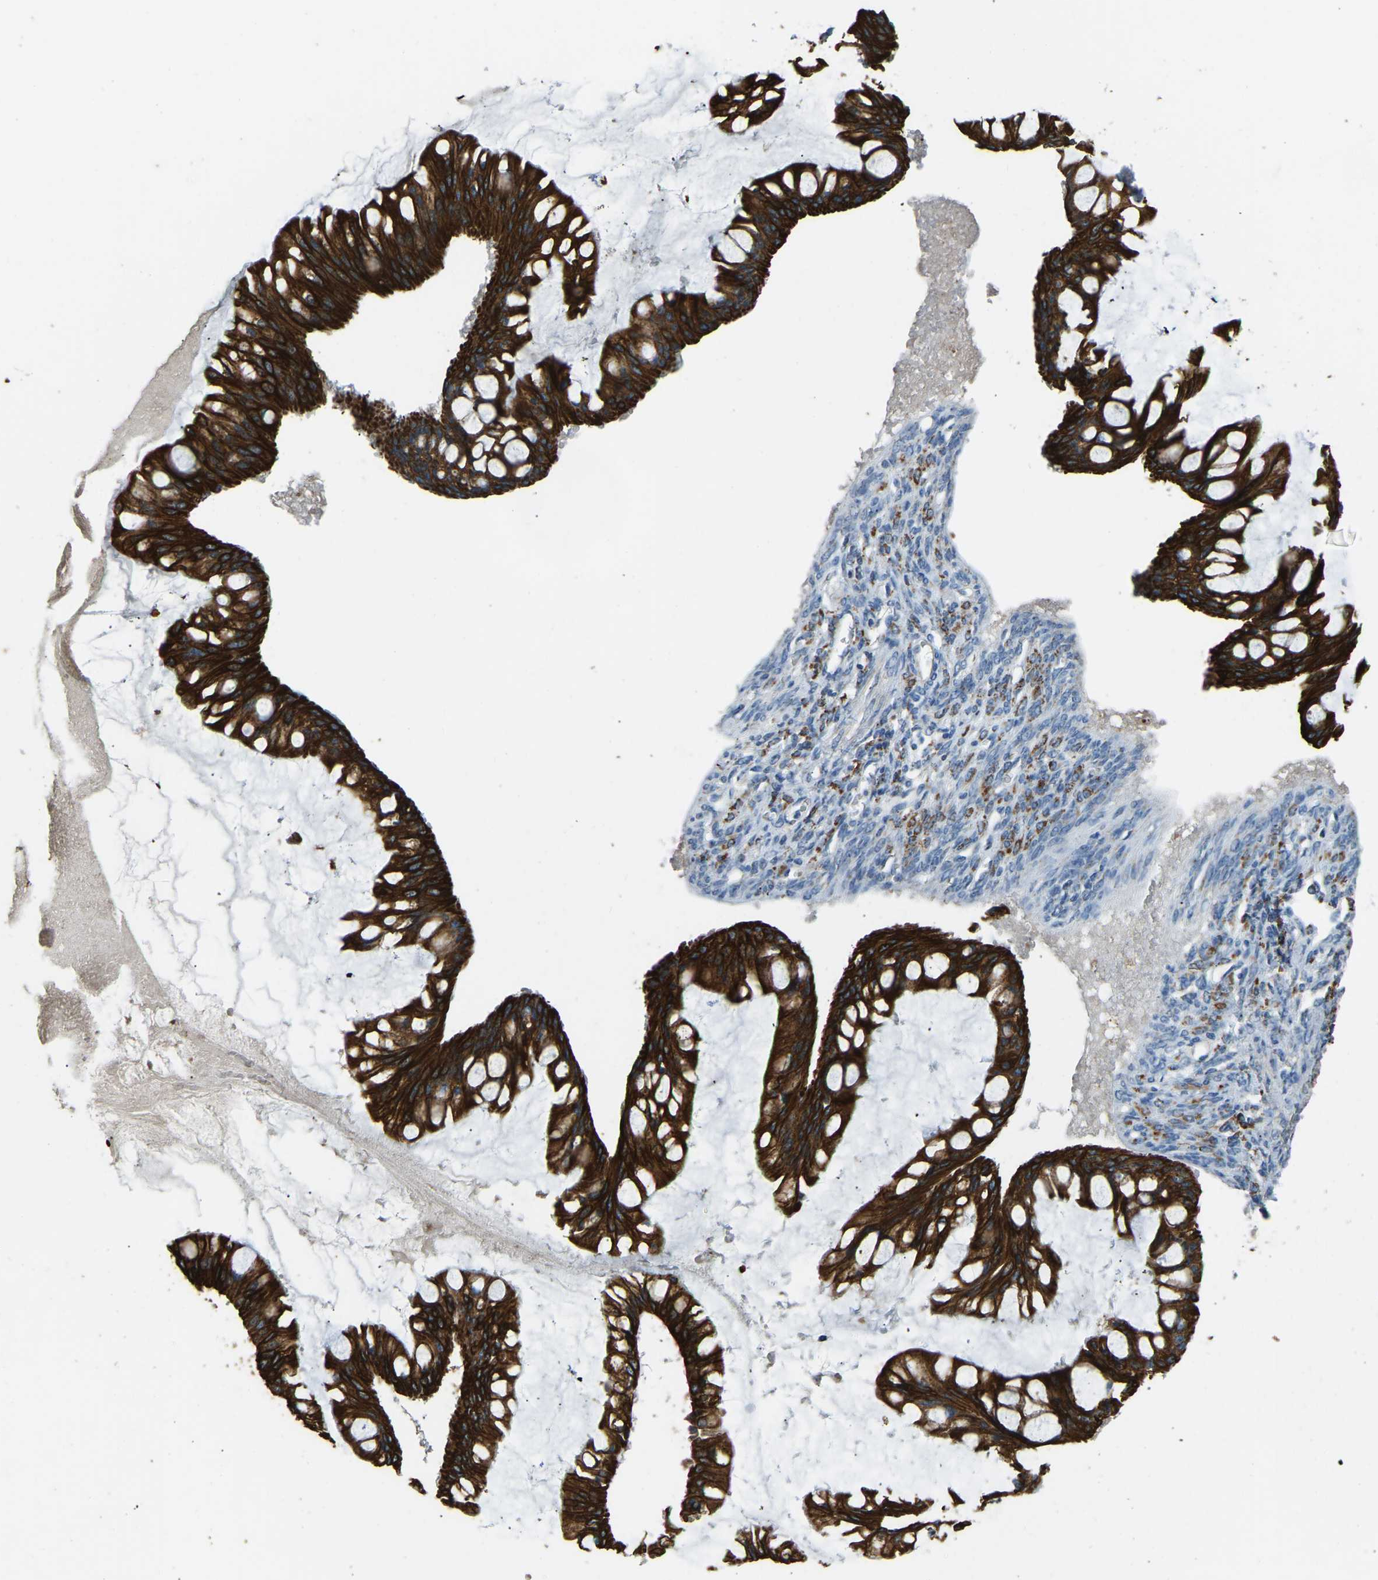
{"staining": {"intensity": "strong", "quantity": ">75%", "location": "cytoplasmic/membranous"}, "tissue": "ovarian cancer", "cell_type": "Tumor cells", "image_type": "cancer", "snomed": [{"axis": "morphology", "description": "Cystadenocarcinoma, mucinous, NOS"}, {"axis": "topography", "description": "Ovary"}], "caption": "Protein analysis of ovarian mucinous cystadenocarcinoma tissue shows strong cytoplasmic/membranous expression in approximately >75% of tumor cells.", "gene": "ZNF200", "patient": {"sex": "female", "age": 73}}